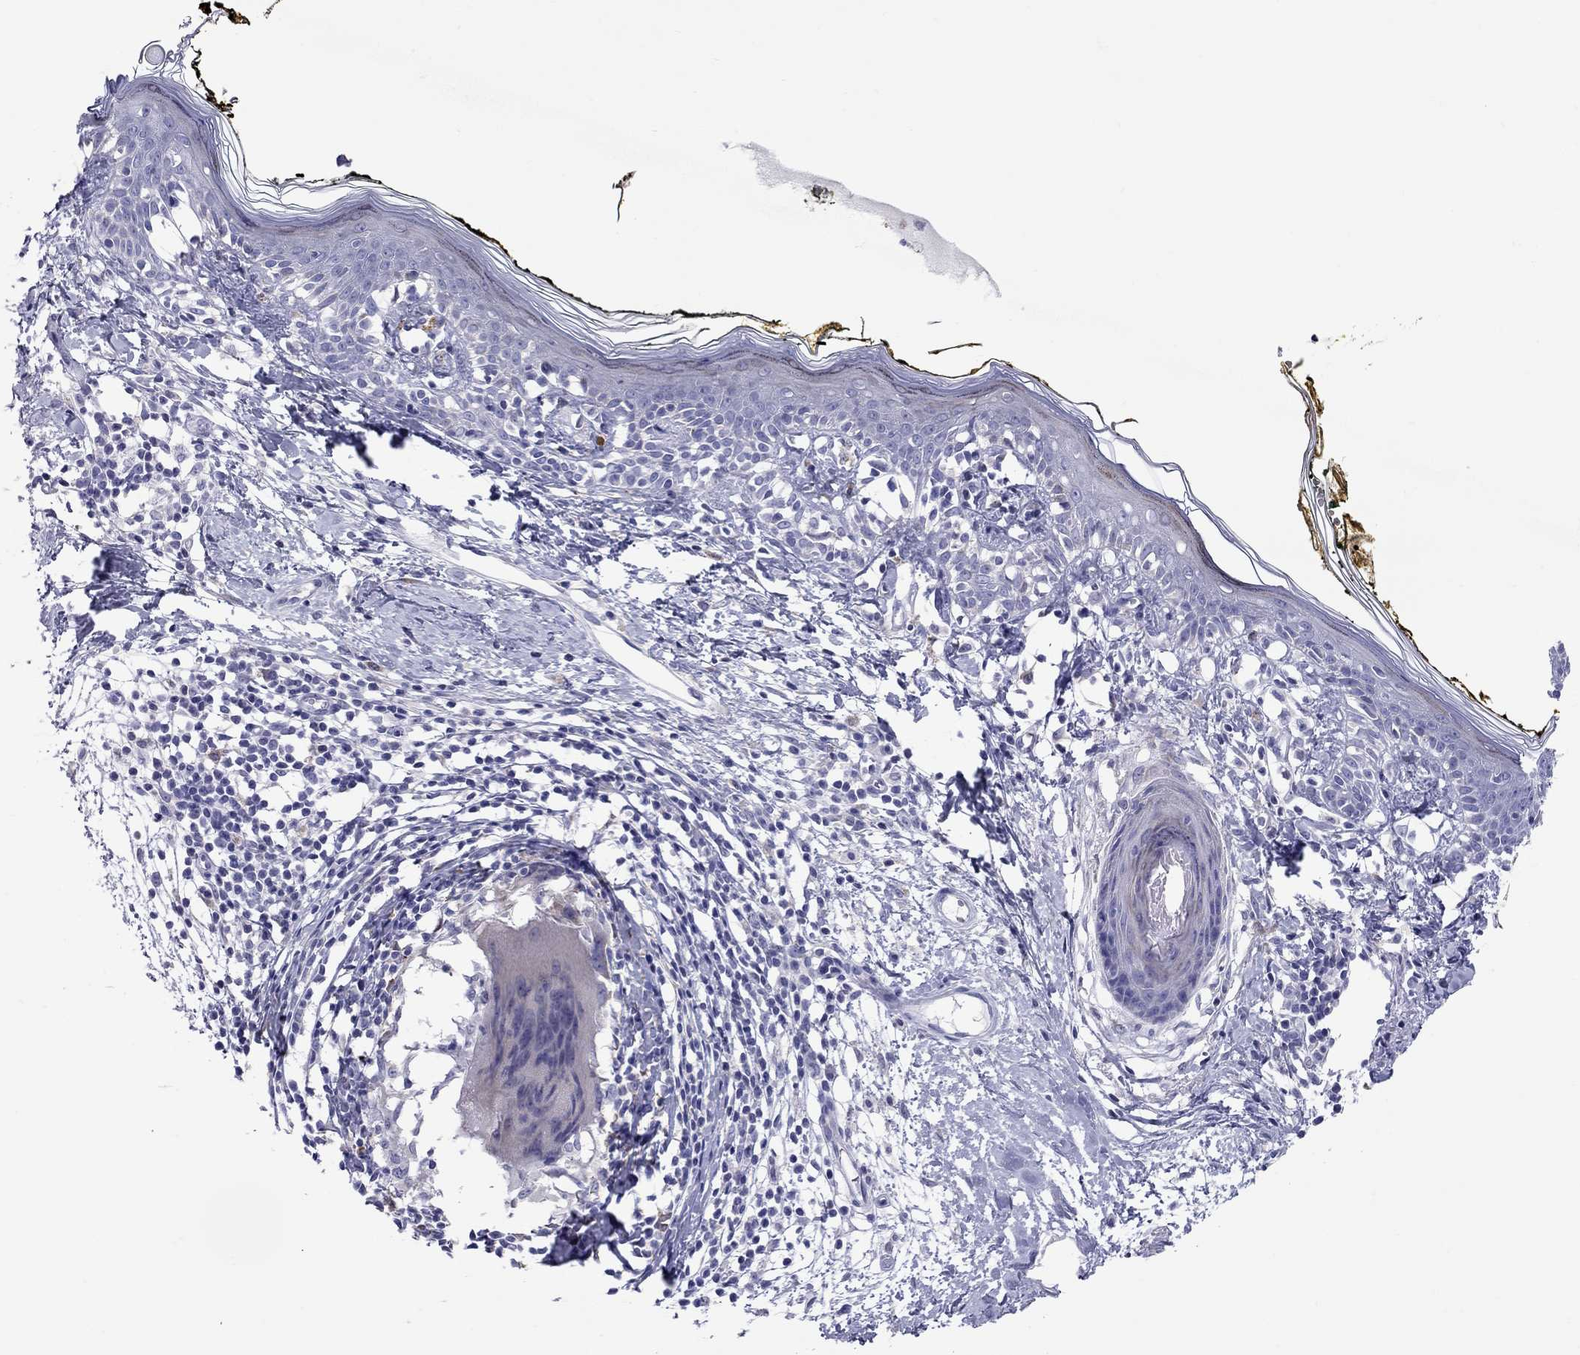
{"staining": {"intensity": "negative", "quantity": "none", "location": "none"}, "tissue": "skin", "cell_type": "Fibroblasts", "image_type": "normal", "snomed": [{"axis": "morphology", "description": "Normal tissue, NOS"}, {"axis": "topography", "description": "Skin"}], "caption": "Fibroblasts are negative for protein expression in normal human skin. The staining was performed using DAB to visualize the protein expression in brown, while the nuclei were stained in blue with hematoxylin (Magnification: 20x).", "gene": "SLC46A2", "patient": {"sex": "male", "age": 76}}